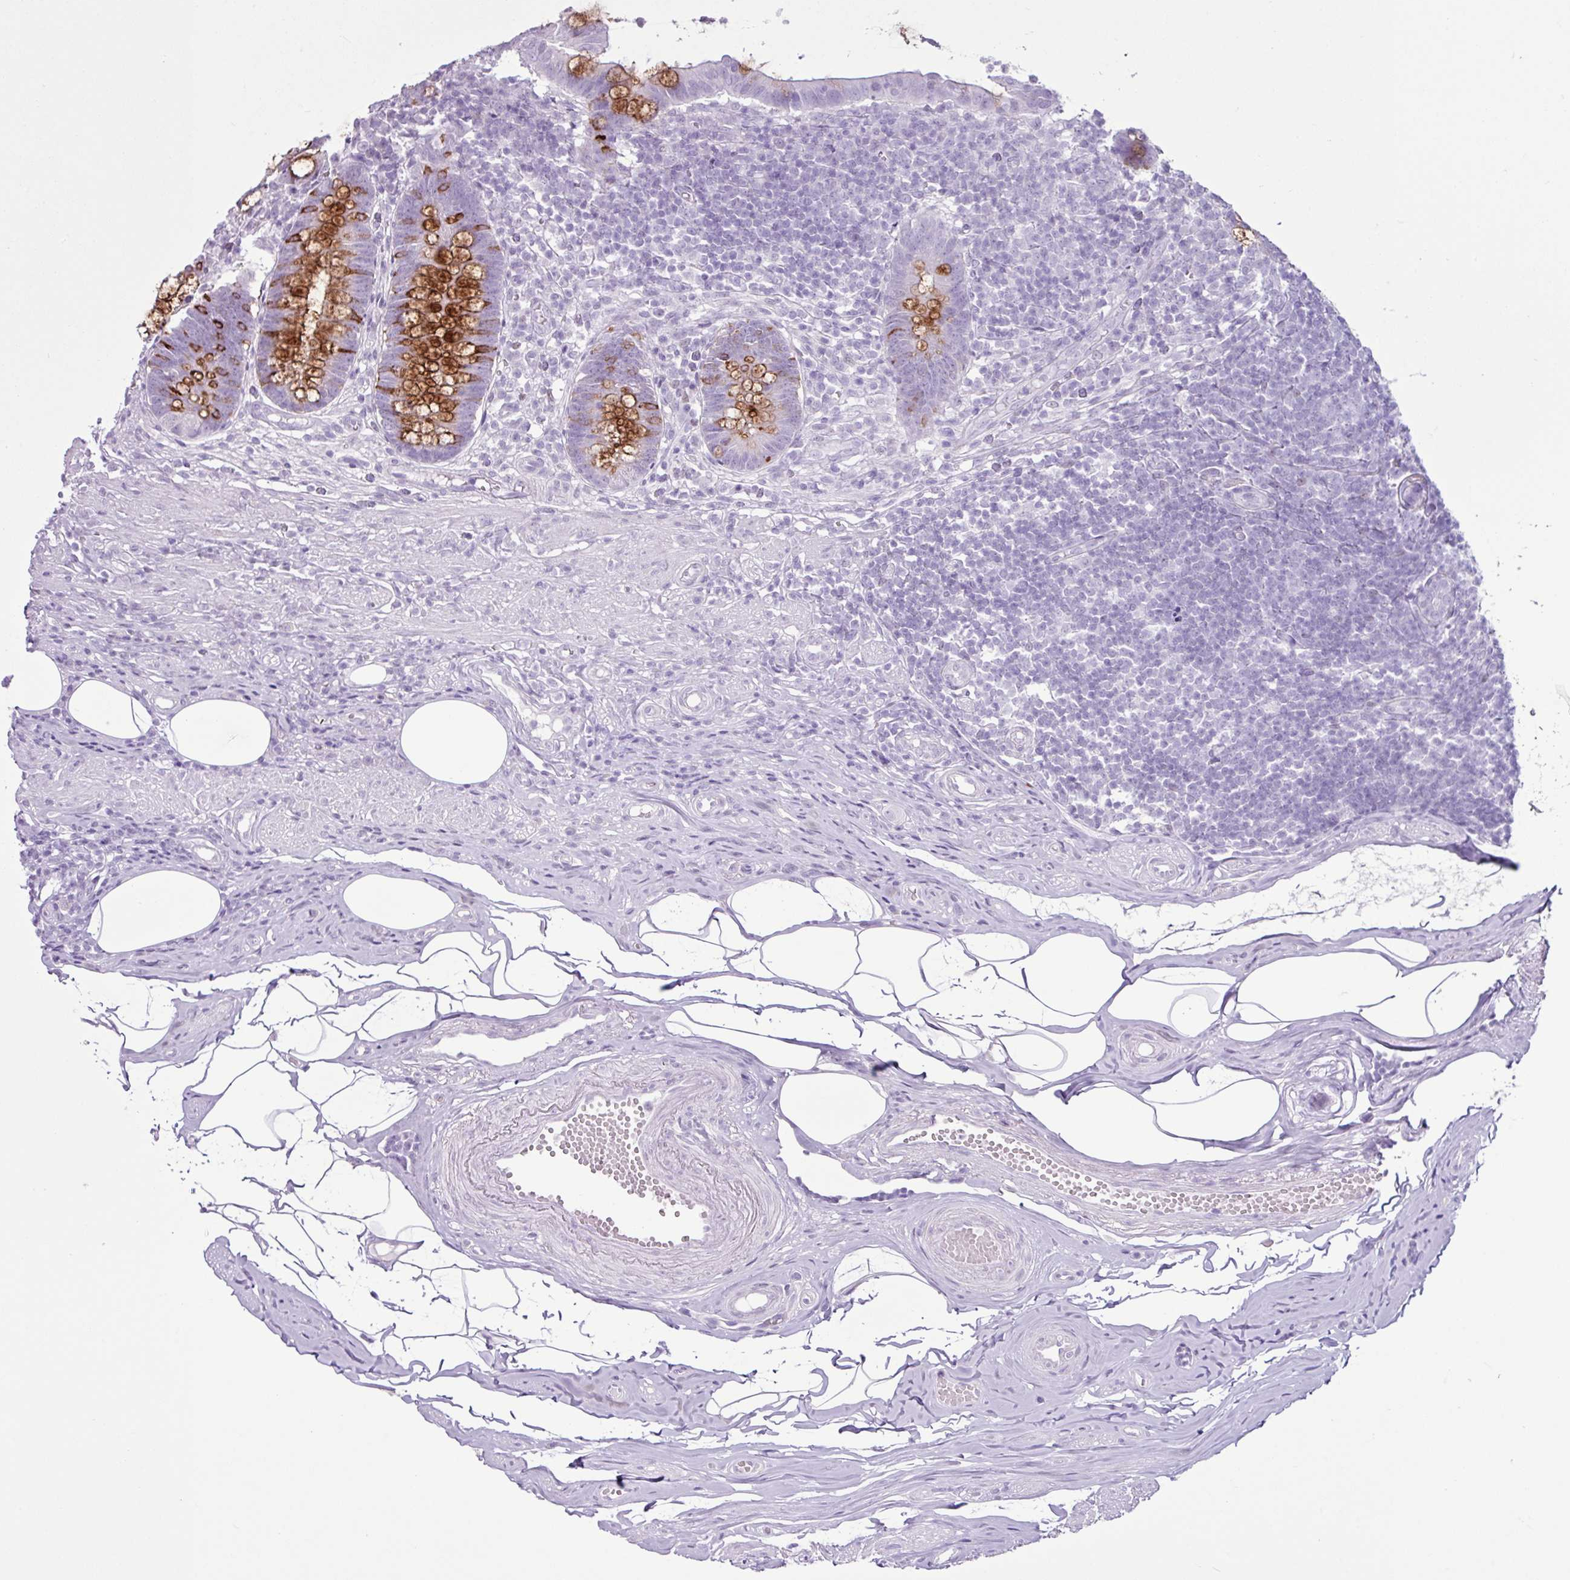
{"staining": {"intensity": "strong", "quantity": "25%-75%", "location": "cytoplasmic/membranous"}, "tissue": "appendix", "cell_type": "Glandular cells", "image_type": "normal", "snomed": [{"axis": "morphology", "description": "Normal tissue, NOS"}, {"axis": "topography", "description": "Appendix"}], "caption": "Immunohistochemical staining of unremarkable human appendix shows 25%-75% levels of strong cytoplasmic/membranous protein positivity in approximately 25%-75% of glandular cells.", "gene": "PGR", "patient": {"sex": "female", "age": 56}}